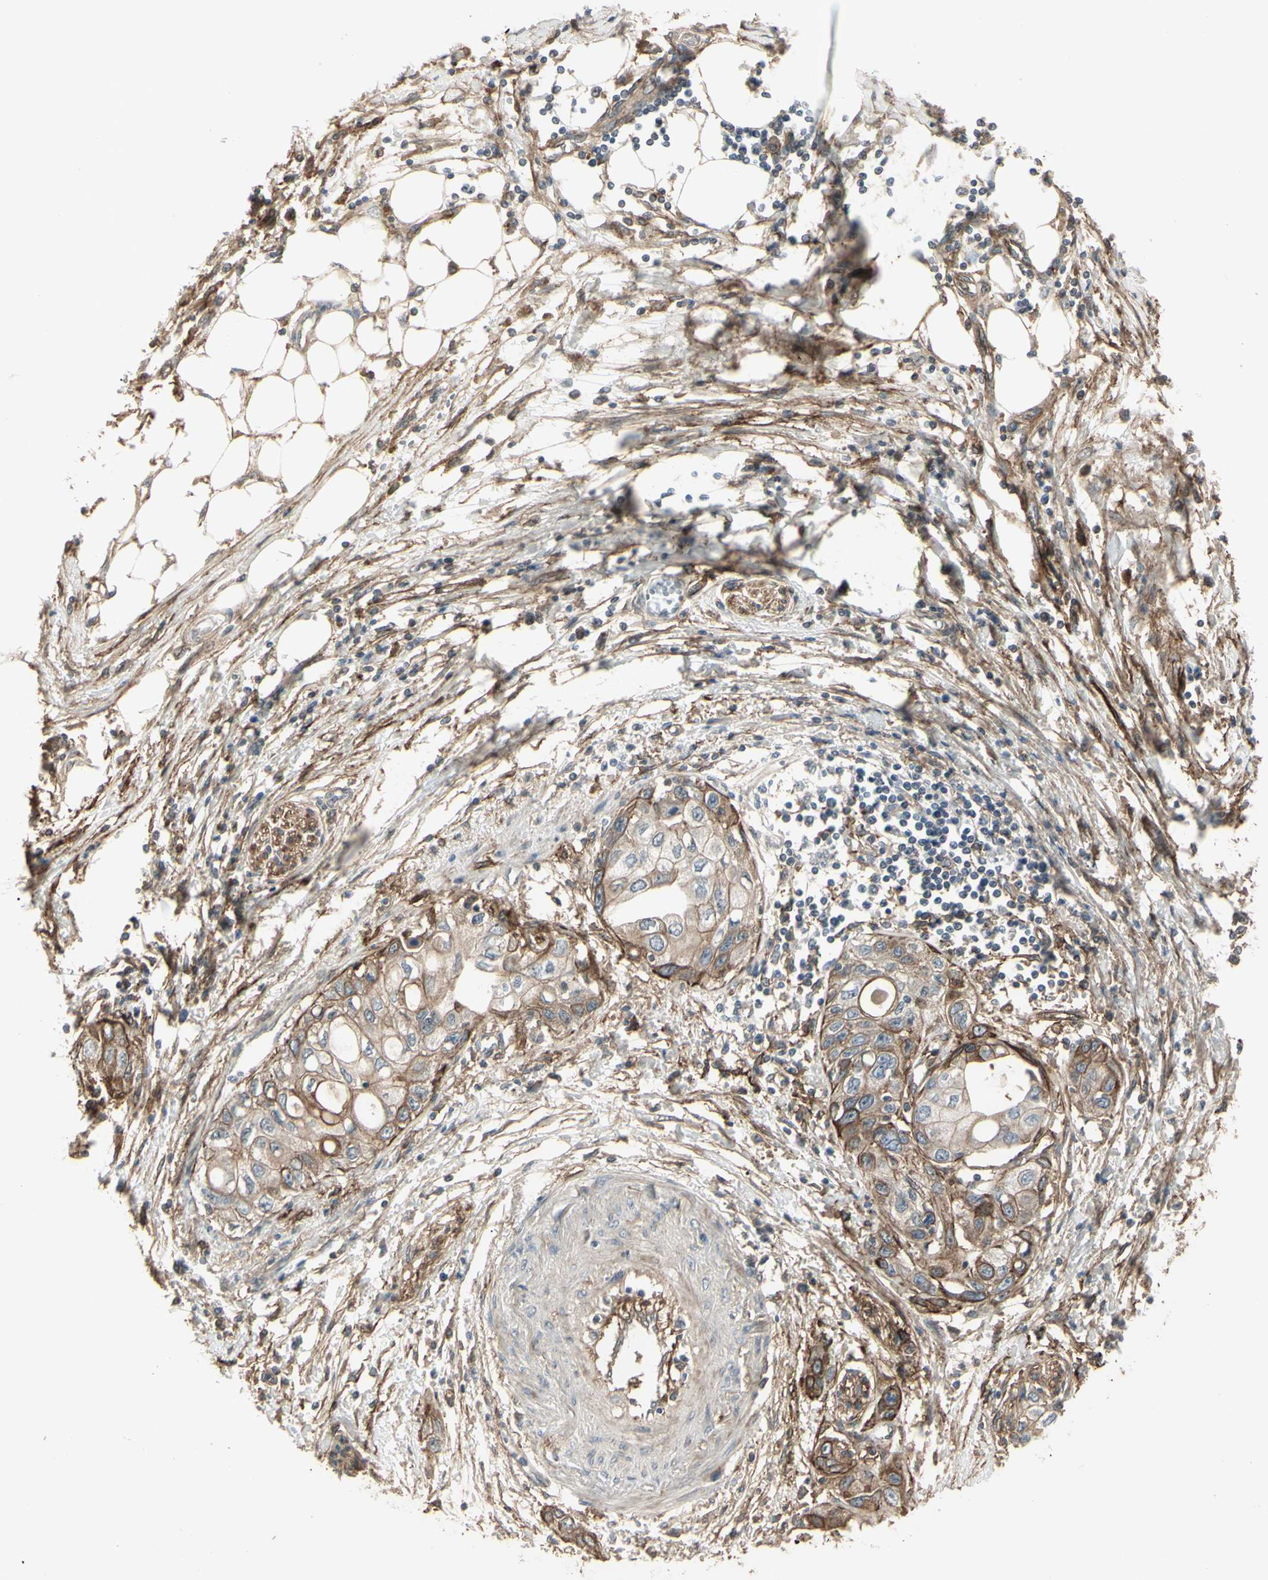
{"staining": {"intensity": "moderate", "quantity": "25%-75%", "location": "cytoplasmic/membranous"}, "tissue": "pancreatic cancer", "cell_type": "Tumor cells", "image_type": "cancer", "snomed": [{"axis": "morphology", "description": "Adenocarcinoma, NOS"}, {"axis": "topography", "description": "Pancreas"}], "caption": "Immunohistochemistry photomicrograph of neoplastic tissue: human pancreatic cancer (adenocarcinoma) stained using IHC shows medium levels of moderate protein expression localized specifically in the cytoplasmic/membranous of tumor cells, appearing as a cytoplasmic/membranous brown color.", "gene": "CD276", "patient": {"sex": "female", "age": 70}}